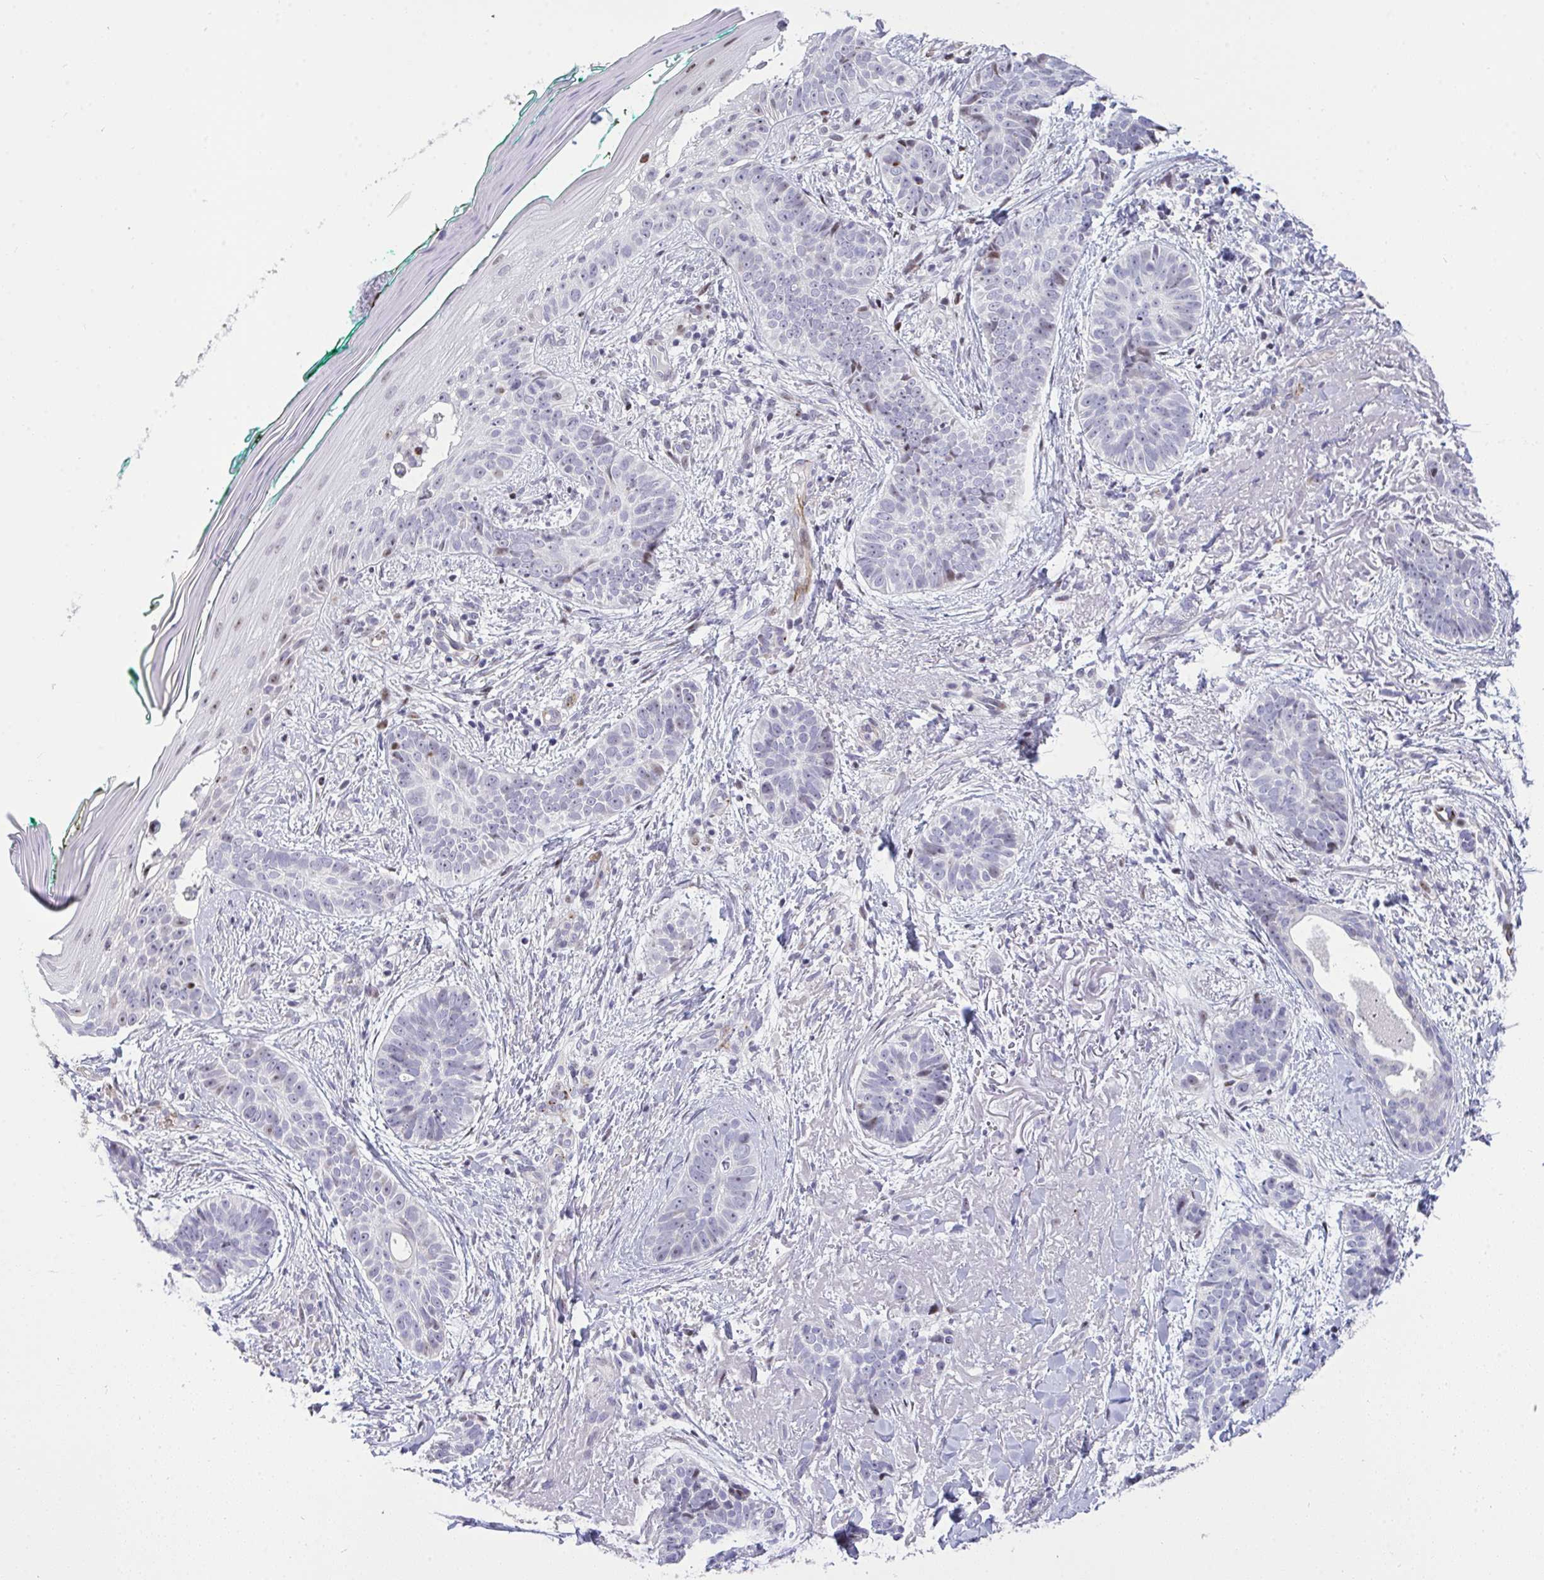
{"staining": {"intensity": "moderate", "quantity": "<25%", "location": "nuclear"}, "tissue": "skin cancer", "cell_type": "Tumor cells", "image_type": "cancer", "snomed": [{"axis": "morphology", "description": "Basal cell carcinoma"}, {"axis": "topography", "description": "Skin"}, {"axis": "topography", "description": "Skin of face"}, {"axis": "topography", "description": "Skin of nose"}], "caption": "IHC histopathology image of human skin cancer (basal cell carcinoma) stained for a protein (brown), which shows low levels of moderate nuclear staining in about <25% of tumor cells.", "gene": "PLPPR3", "patient": {"sex": "female", "age": 86}}